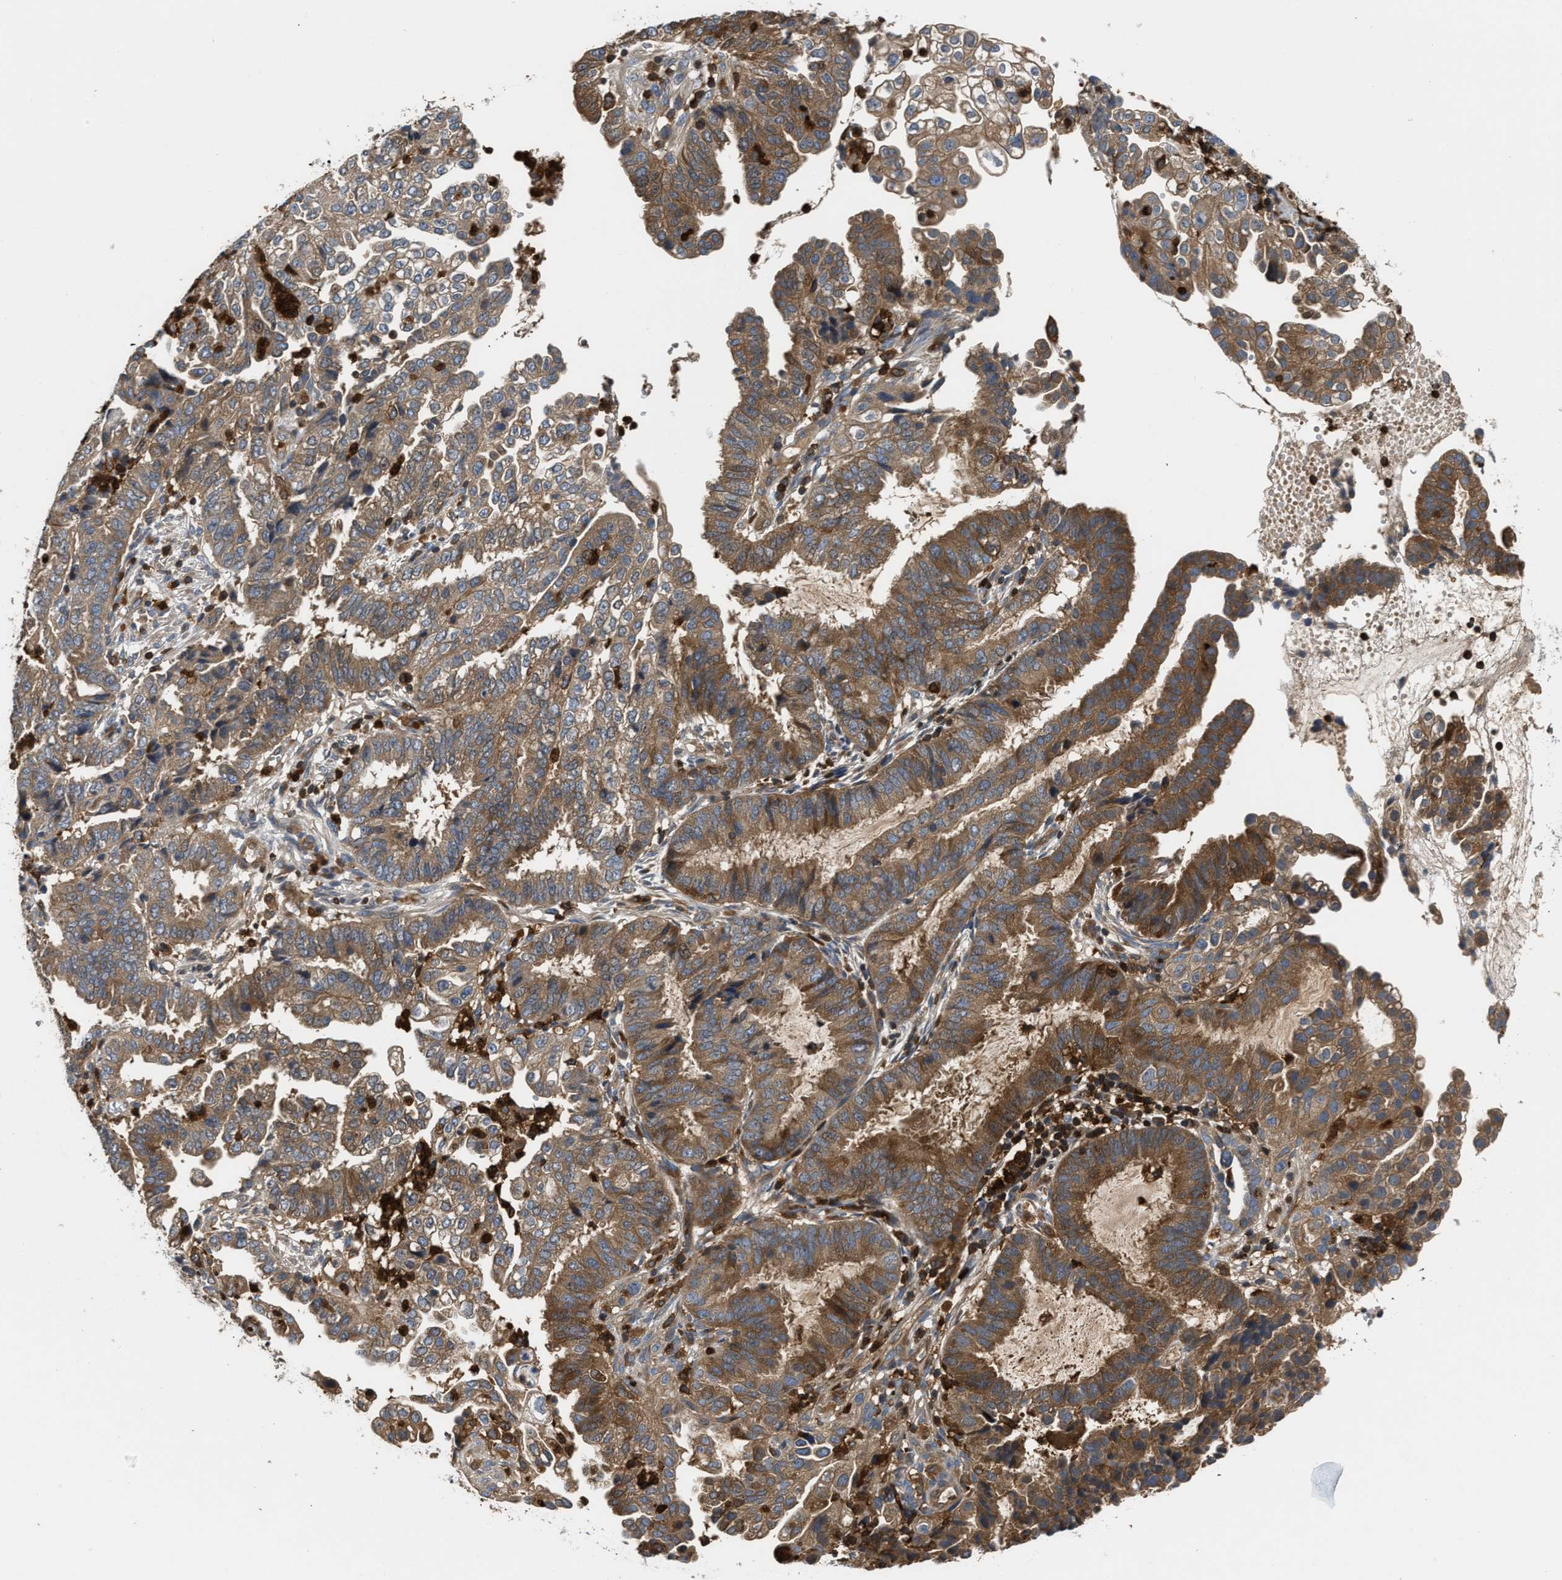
{"staining": {"intensity": "moderate", "quantity": "25%-75%", "location": "cytoplasmic/membranous"}, "tissue": "endometrial cancer", "cell_type": "Tumor cells", "image_type": "cancer", "snomed": [{"axis": "morphology", "description": "Adenocarcinoma, NOS"}, {"axis": "topography", "description": "Endometrium"}], "caption": "Endometrial cancer was stained to show a protein in brown. There is medium levels of moderate cytoplasmic/membranous expression in approximately 25%-75% of tumor cells.", "gene": "OSTF1", "patient": {"sex": "female", "age": 51}}